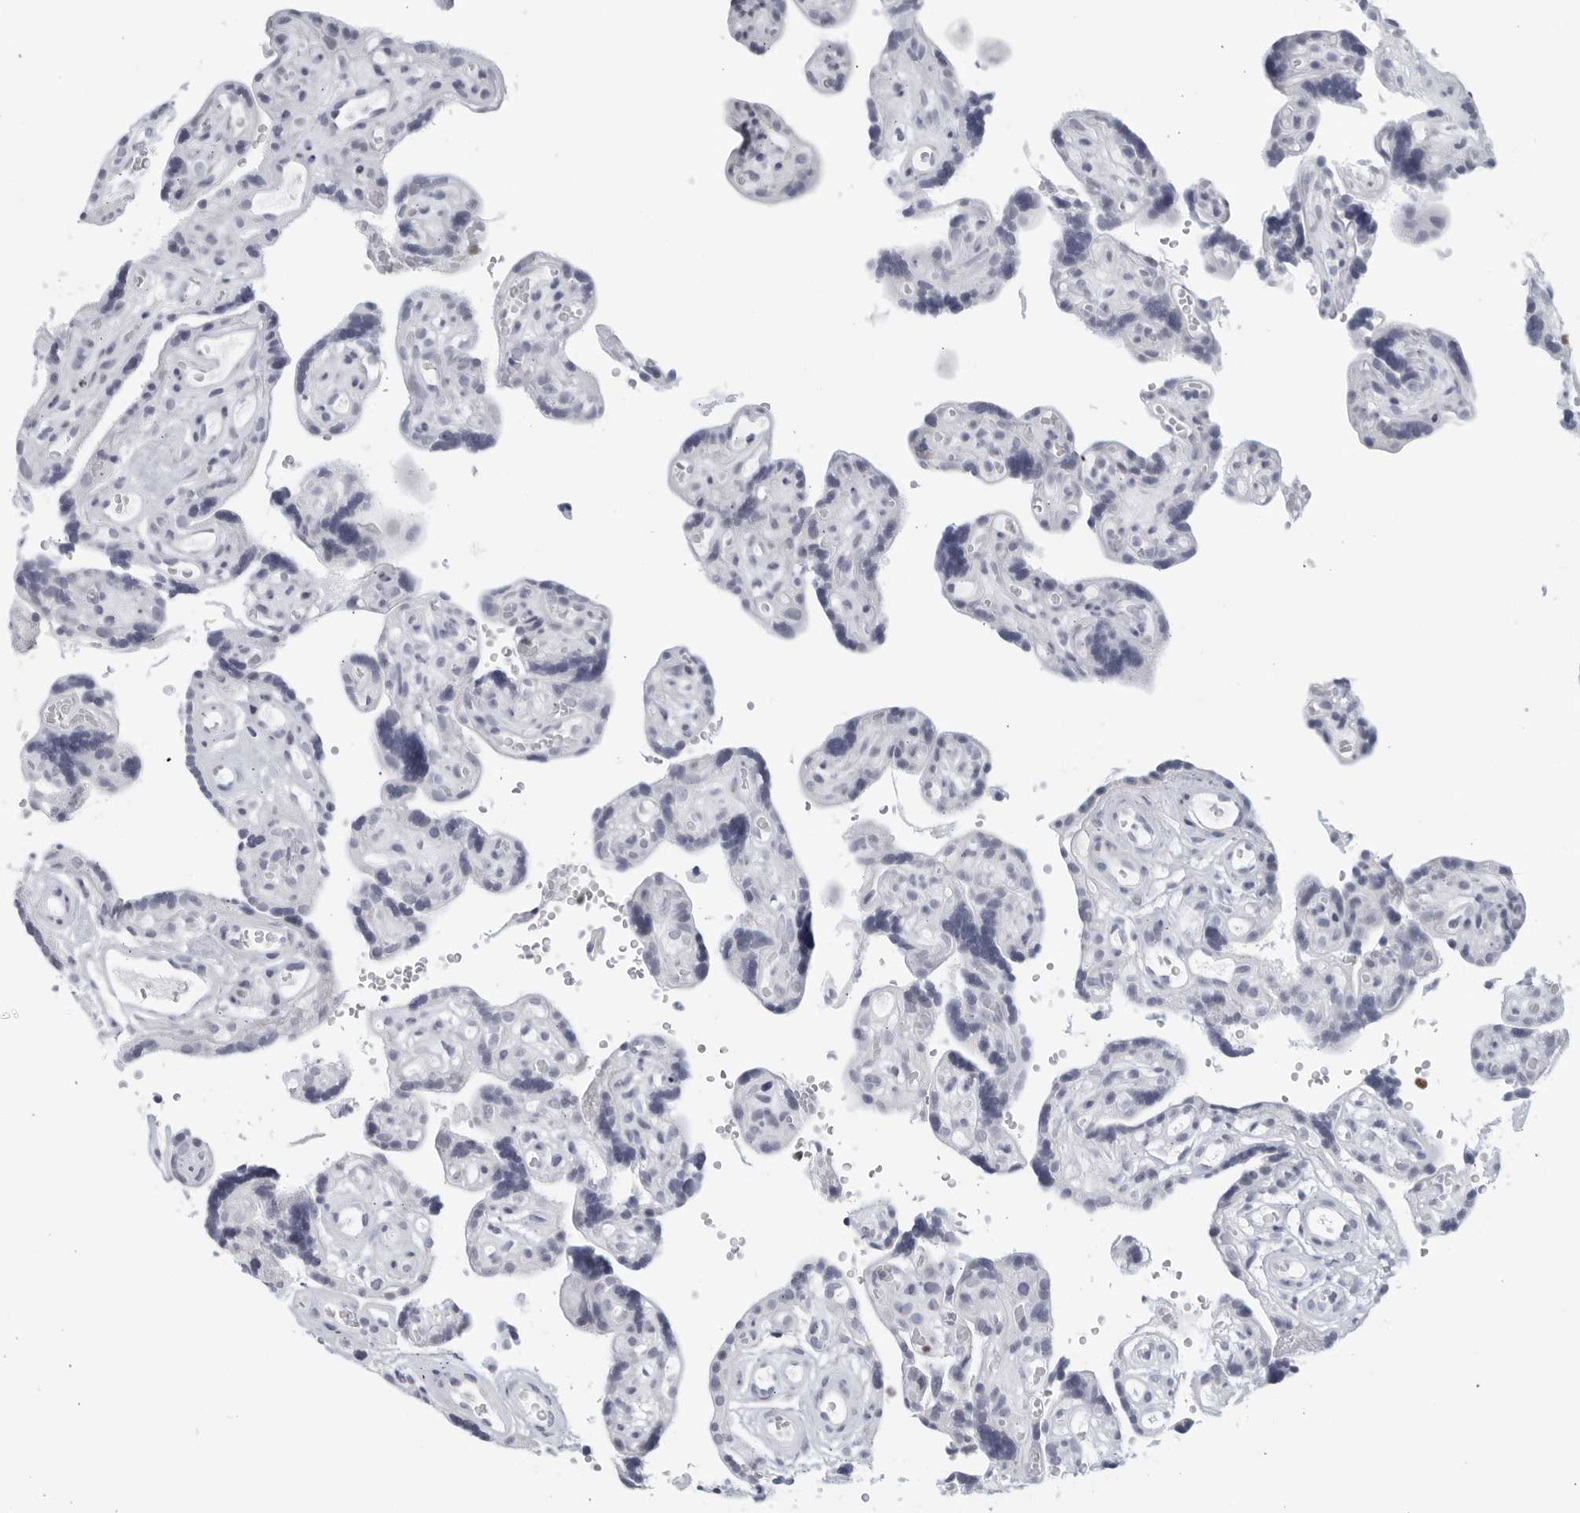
{"staining": {"intensity": "negative", "quantity": "none", "location": "none"}, "tissue": "placenta", "cell_type": "Decidual cells", "image_type": "normal", "snomed": [{"axis": "morphology", "description": "Normal tissue, NOS"}, {"axis": "topography", "description": "Placenta"}], "caption": "Immunohistochemistry histopathology image of normal placenta: placenta stained with DAB reveals no significant protein positivity in decidual cells.", "gene": "KLK7", "patient": {"sex": "female", "age": 30}}